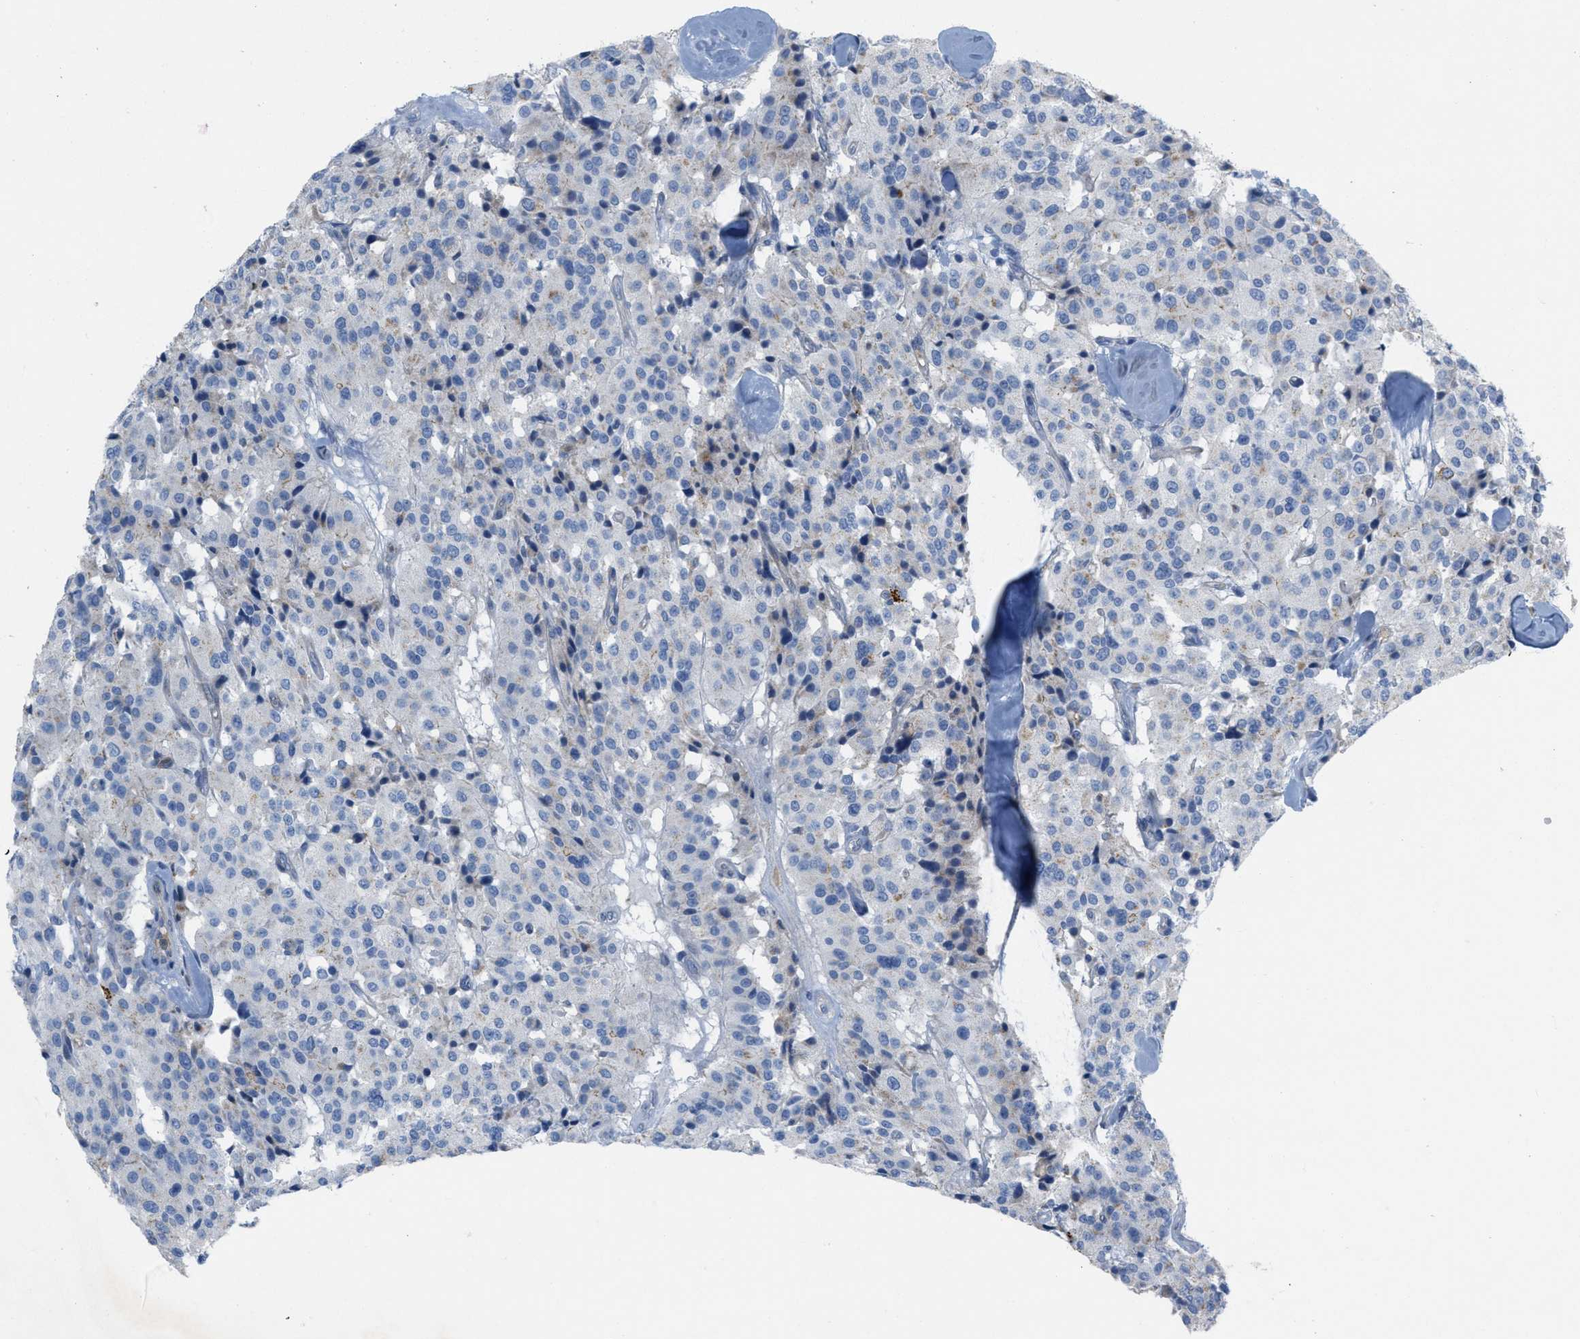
{"staining": {"intensity": "negative", "quantity": "none", "location": "none"}, "tissue": "carcinoid", "cell_type": "Tumor cells", "image_type": "cancer", "snomed": [{"axis": "morphology", "description": "Carcinoid, malignant, NOS"}, {"axis": "topography", "description": "Lung"}], "caption": "An immunohistochemistry photomicrograph of malignant carcinoid is shown. There is no staining in tumor cells of malignant carcinoid.", "gene": "CRB3", "patient": {"sex": "male", "age": 30}}